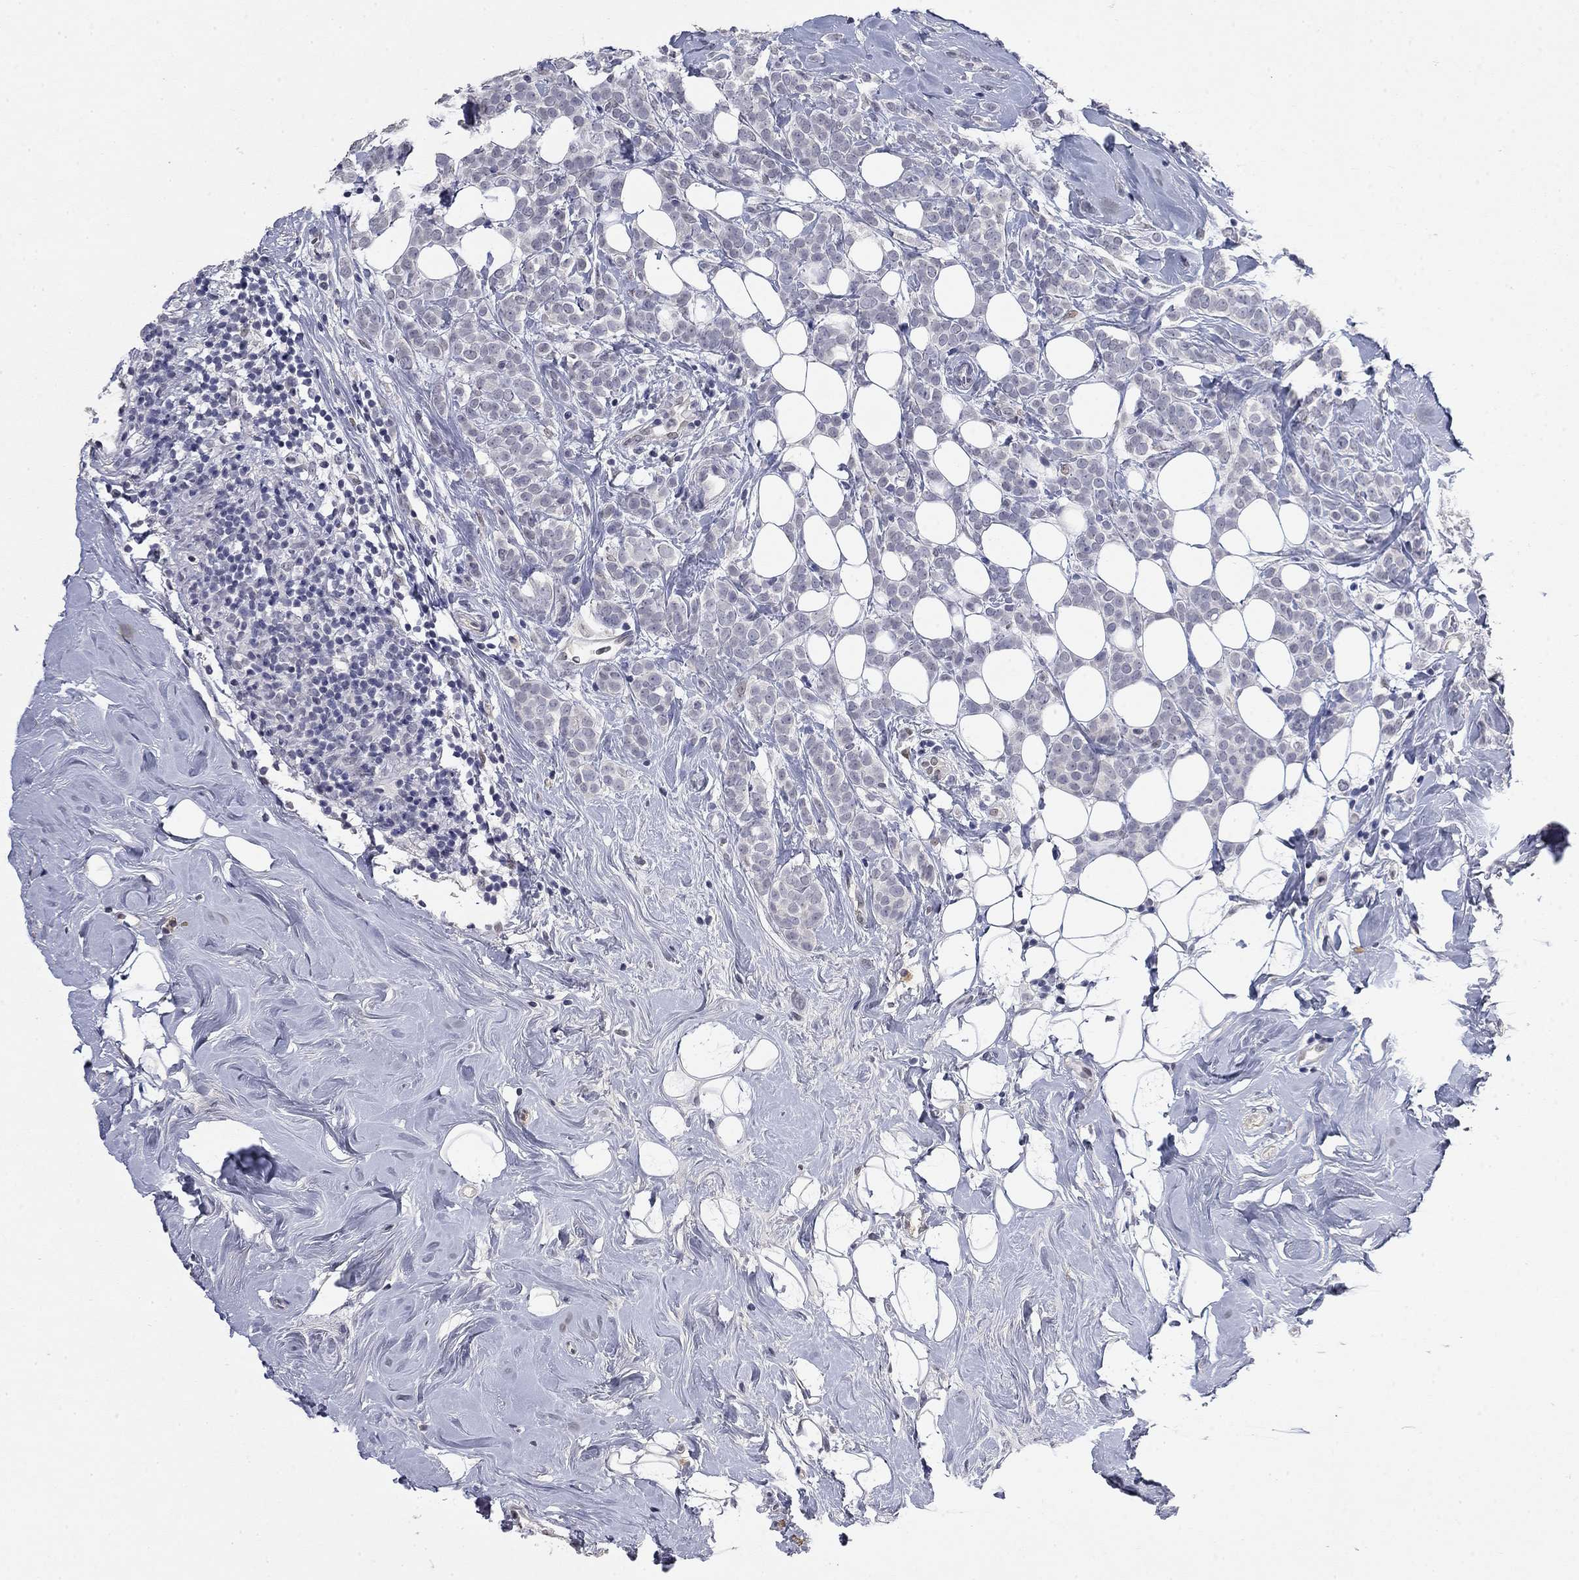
{"staining": {"intensity": "negative", "quantity": "none", "location": "none"}, "tissue": "breast cancer", "cell_type": "Tumor cells", "image_type": "cancer", "snomed": [{"axis": "morphology", "description": "Lobular carcinoma"}, {"axis": "topography", "description": "Breast"}], "caption": "A high-resolution micrograph shows immunohistochemistry staining of lobular carcinoma (breast), which displays no significant expression in tumor cells. The staining is performed using DAB (3,3'-diaminobenzidine) brown chromogen with nuclei counter-stained in using hematoxylin.", "gene": "SLC51A", "patient": {"sex": "female", "age": 49}}